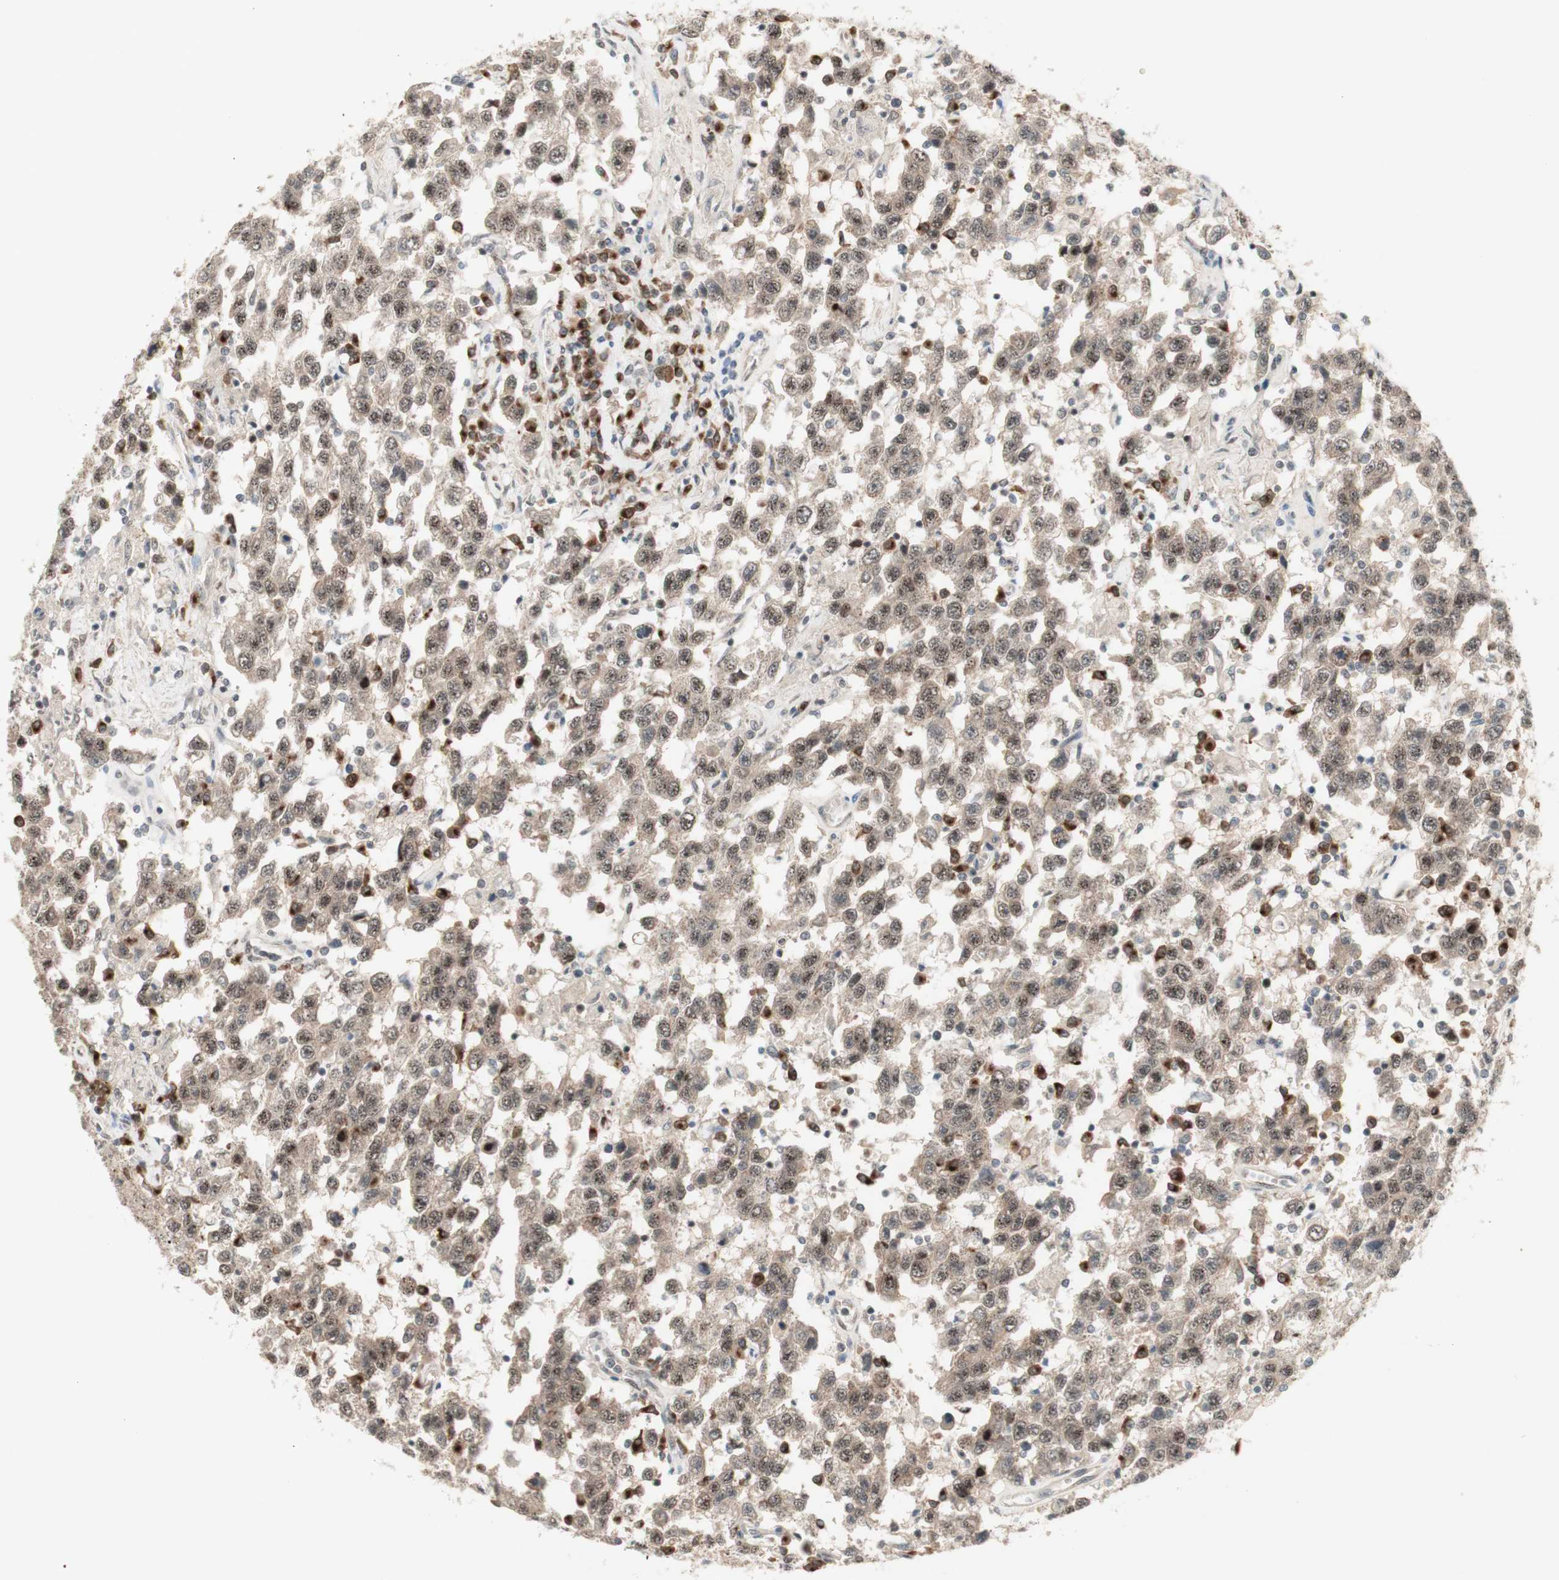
{"staining": {"intensity": "moderate", "quantity": "25%-75%", "location": "cytoplasmic/membranous"}, "tissue": "testis cancer", "cell_type": "Tumor cells", "image_type": "cancer", "snomed": [{"axis": "morphology", "description": "Seminoma, NOS"}, {"axis": "topography", "description": "Testis"}], "caption": "IHC (DAB) staining of seminoma (testis) reveals moderate cytoplasmic/membranous protein staining in about 25%-75% of tumor cells.", "gene": "CYLD", "patient": {"sex": "male", "age": 41}}